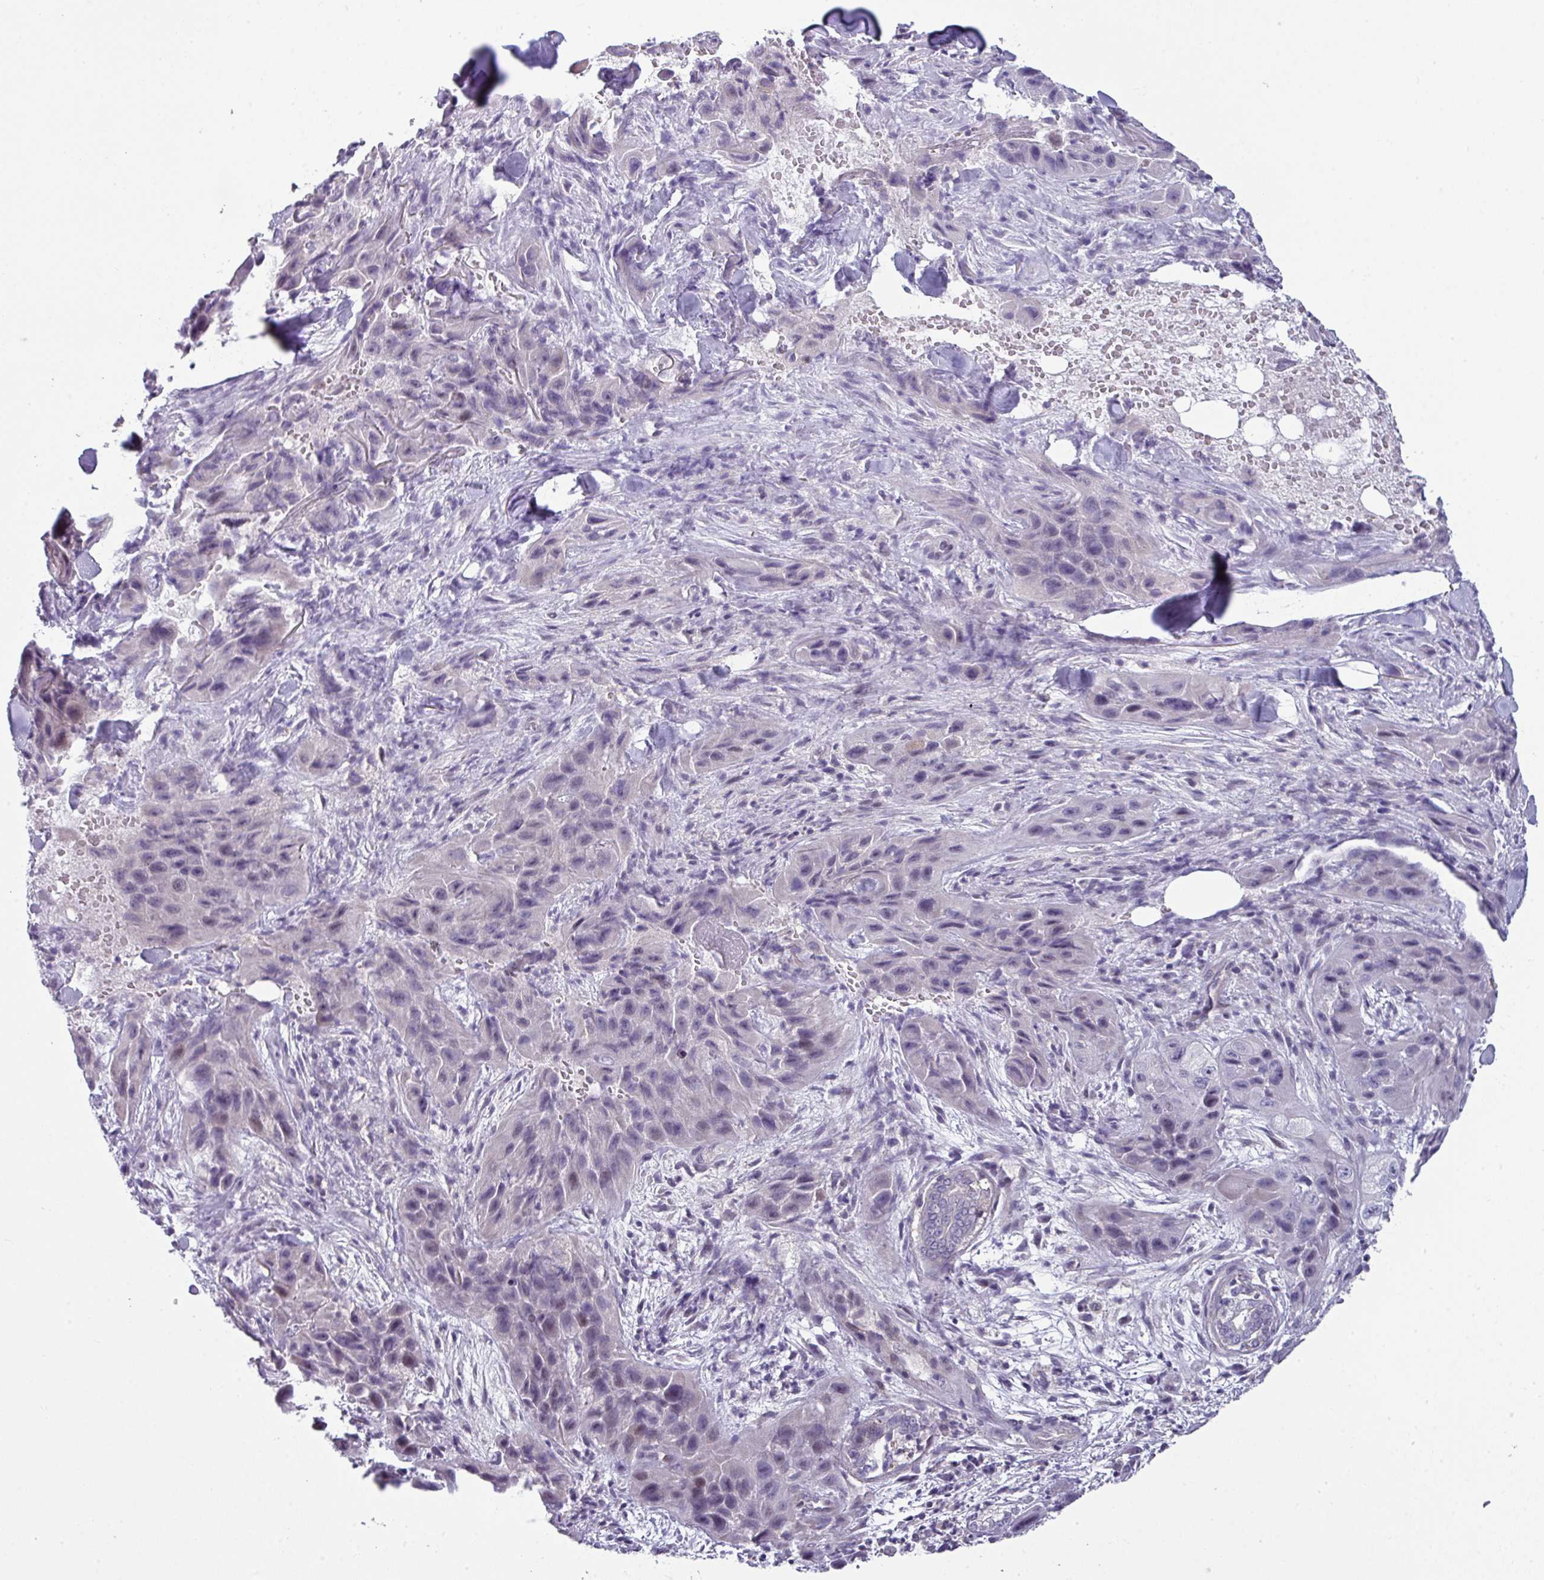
{"staining": {"intensity": "negative", "quantity": "none", "location": "none"}, "tissue": "skin cancer", "cell_type": "Tumor cells", "image_type": "cancer", "snomed": [{"axis": "morphology", "description": "Squamous cell carcinoma, NOS"}, {"axis": "topography", "description": "Skin"}, {"axis": "topography", "description": "Subcutis"}], "caption": "Tumor cells show no significant positivity in squamous cell carcinoma (skin). Brightfield microscopy of IHC stained with DAB (brown) and hematoxylin (blue), captured at high magnification.", "gene": "STAT5A", "patient": {"sex": "male", "age": 73}}